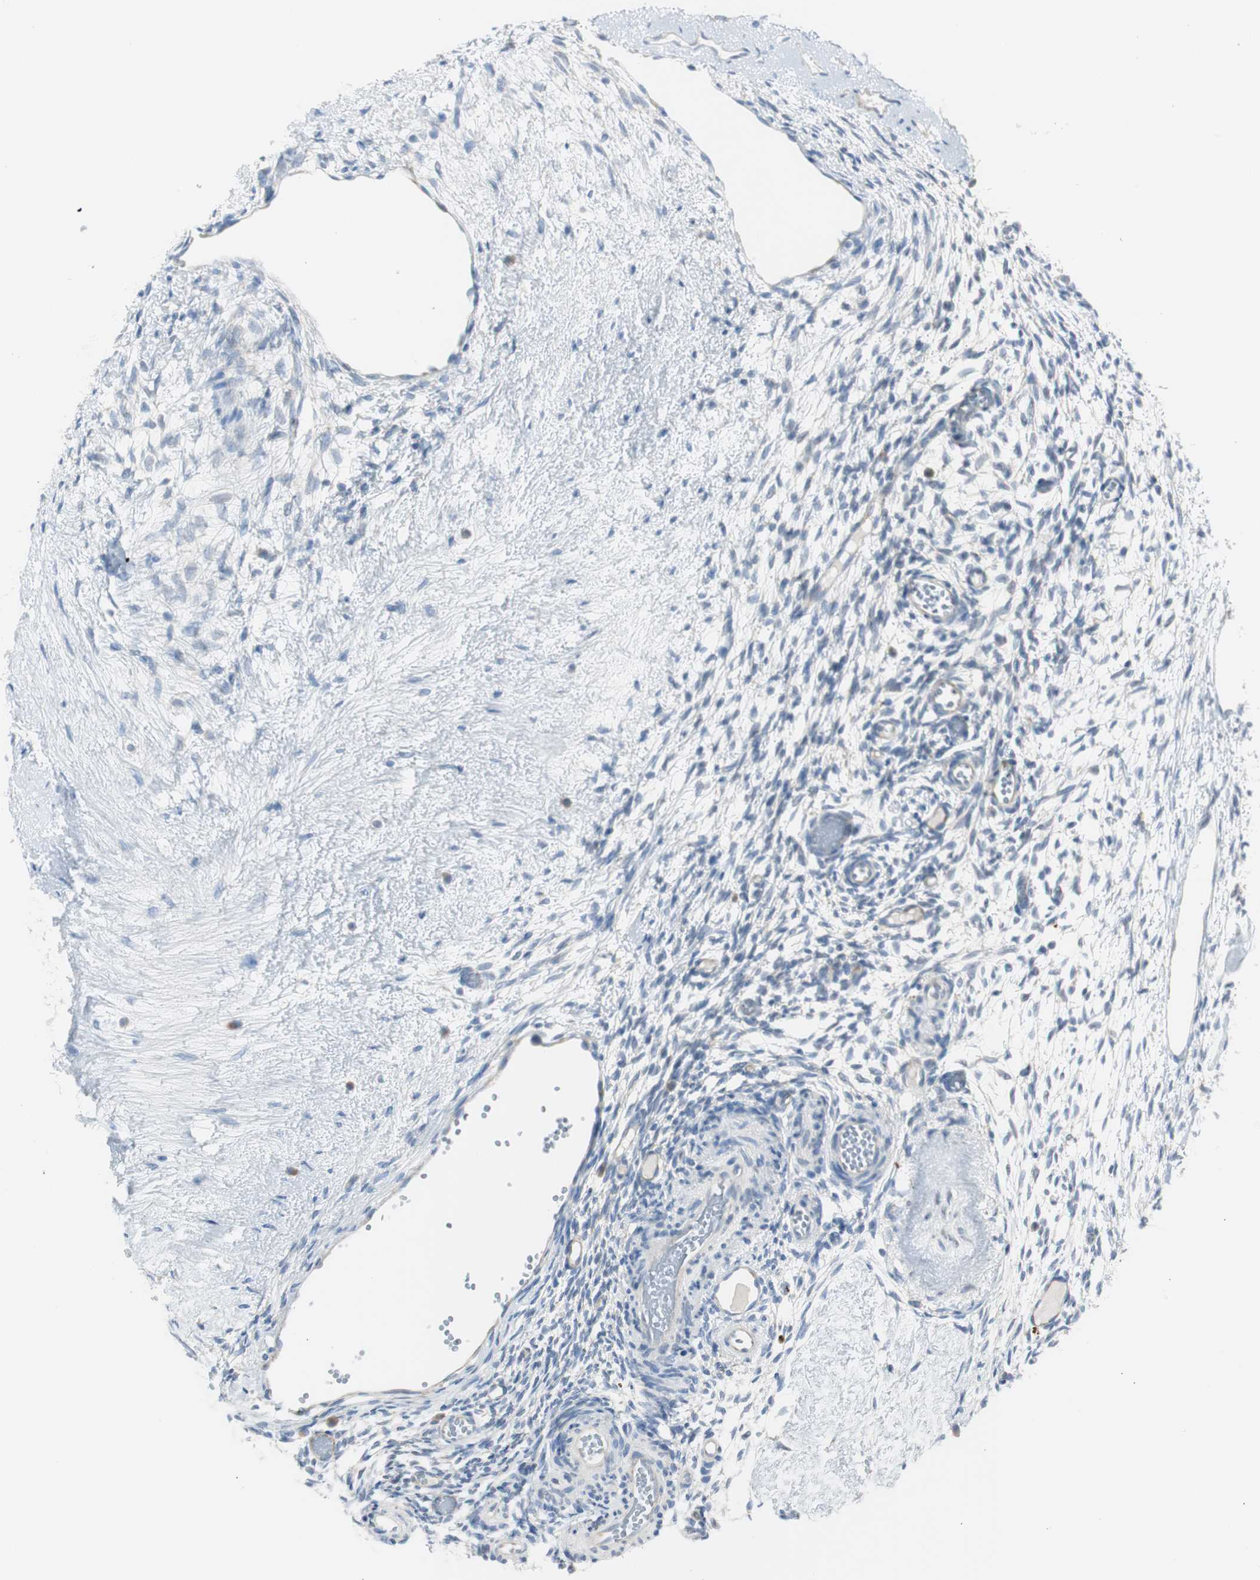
{"staining": {"intensity": "weak", "quantity": "25%-75%", "location": "cytoplasmic/membranous,nuclear"}, "tissue": "ovary", "cell_type": "Follicle cells", "image_type": "normal", "snomed": [{"axis": "morphology", "description": "Normal tissue, NOS"}, {"axis": "topography", "description": "Ovary"}], "caption": "Weak cytoplasmic/membranous,nuclear staining for a protein is appreciated in approximately 25%-75% of follicle cells of normal ovary using immunohistochemistry (IHC).", "gene": "RPS12", "patient": {"sex": "female", "age": 35}}